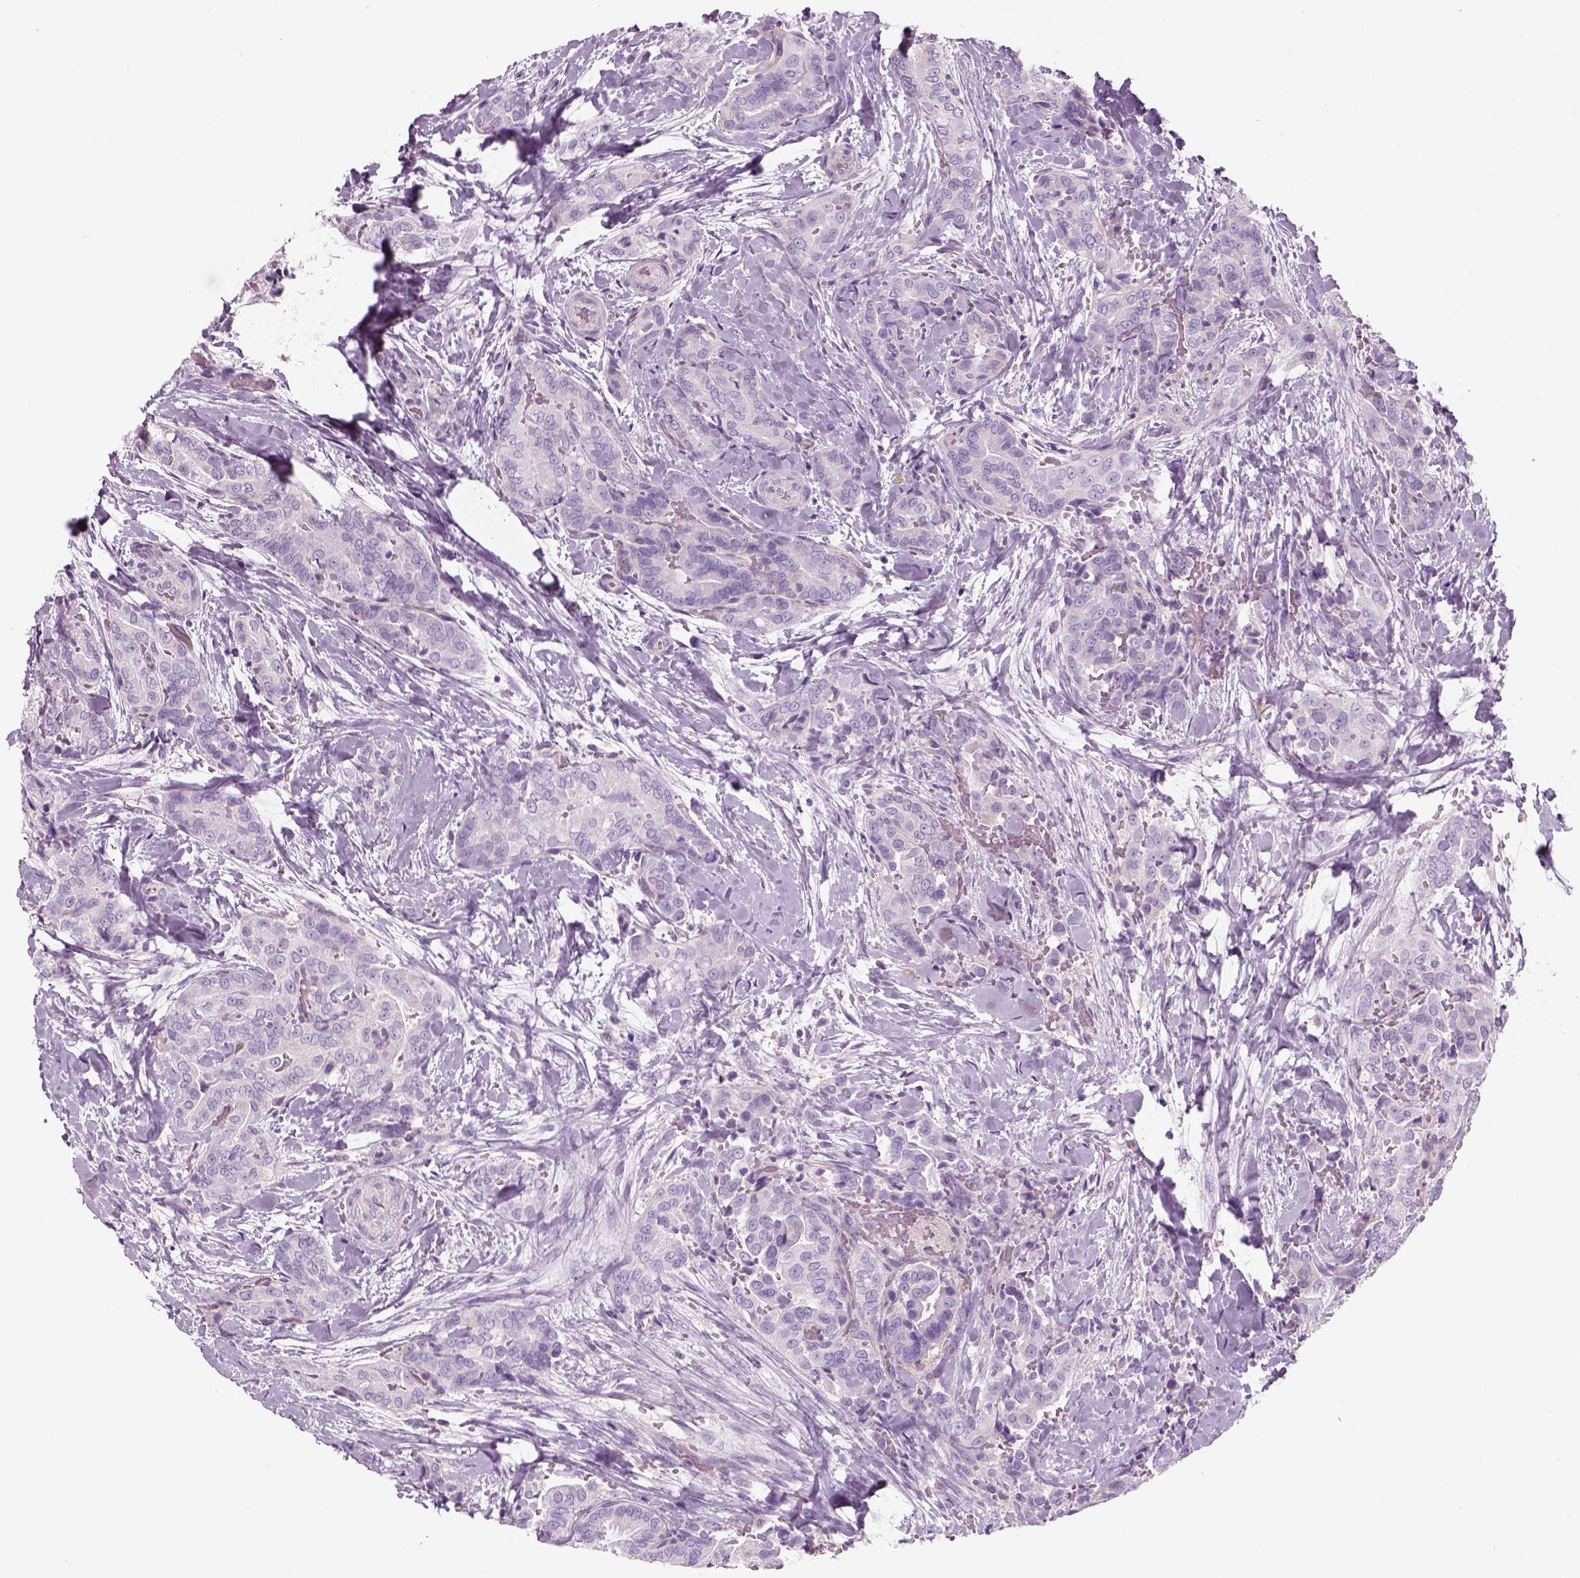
{"staining": {"intensity": "negative", "quantity": "none", "location": "none"}, "tissue": "thyroid cancer", "cell_type": "Tumor cells", "image_type": "cancer", "snomed": [{"axis": "morphology", "description": "Papillary adenocarcinoma, NOS"}, {"axis": "topography", "description": "Thyroid gland"}], "caption": "Immunohistochemistry photomicrograph of thyroid papillary adenocarcinoma stained for a protein (brown), which reveals no positivity in tumor cells.", "gene": "SLC1A7", "patient": {"sex": "male", "age": 61}}